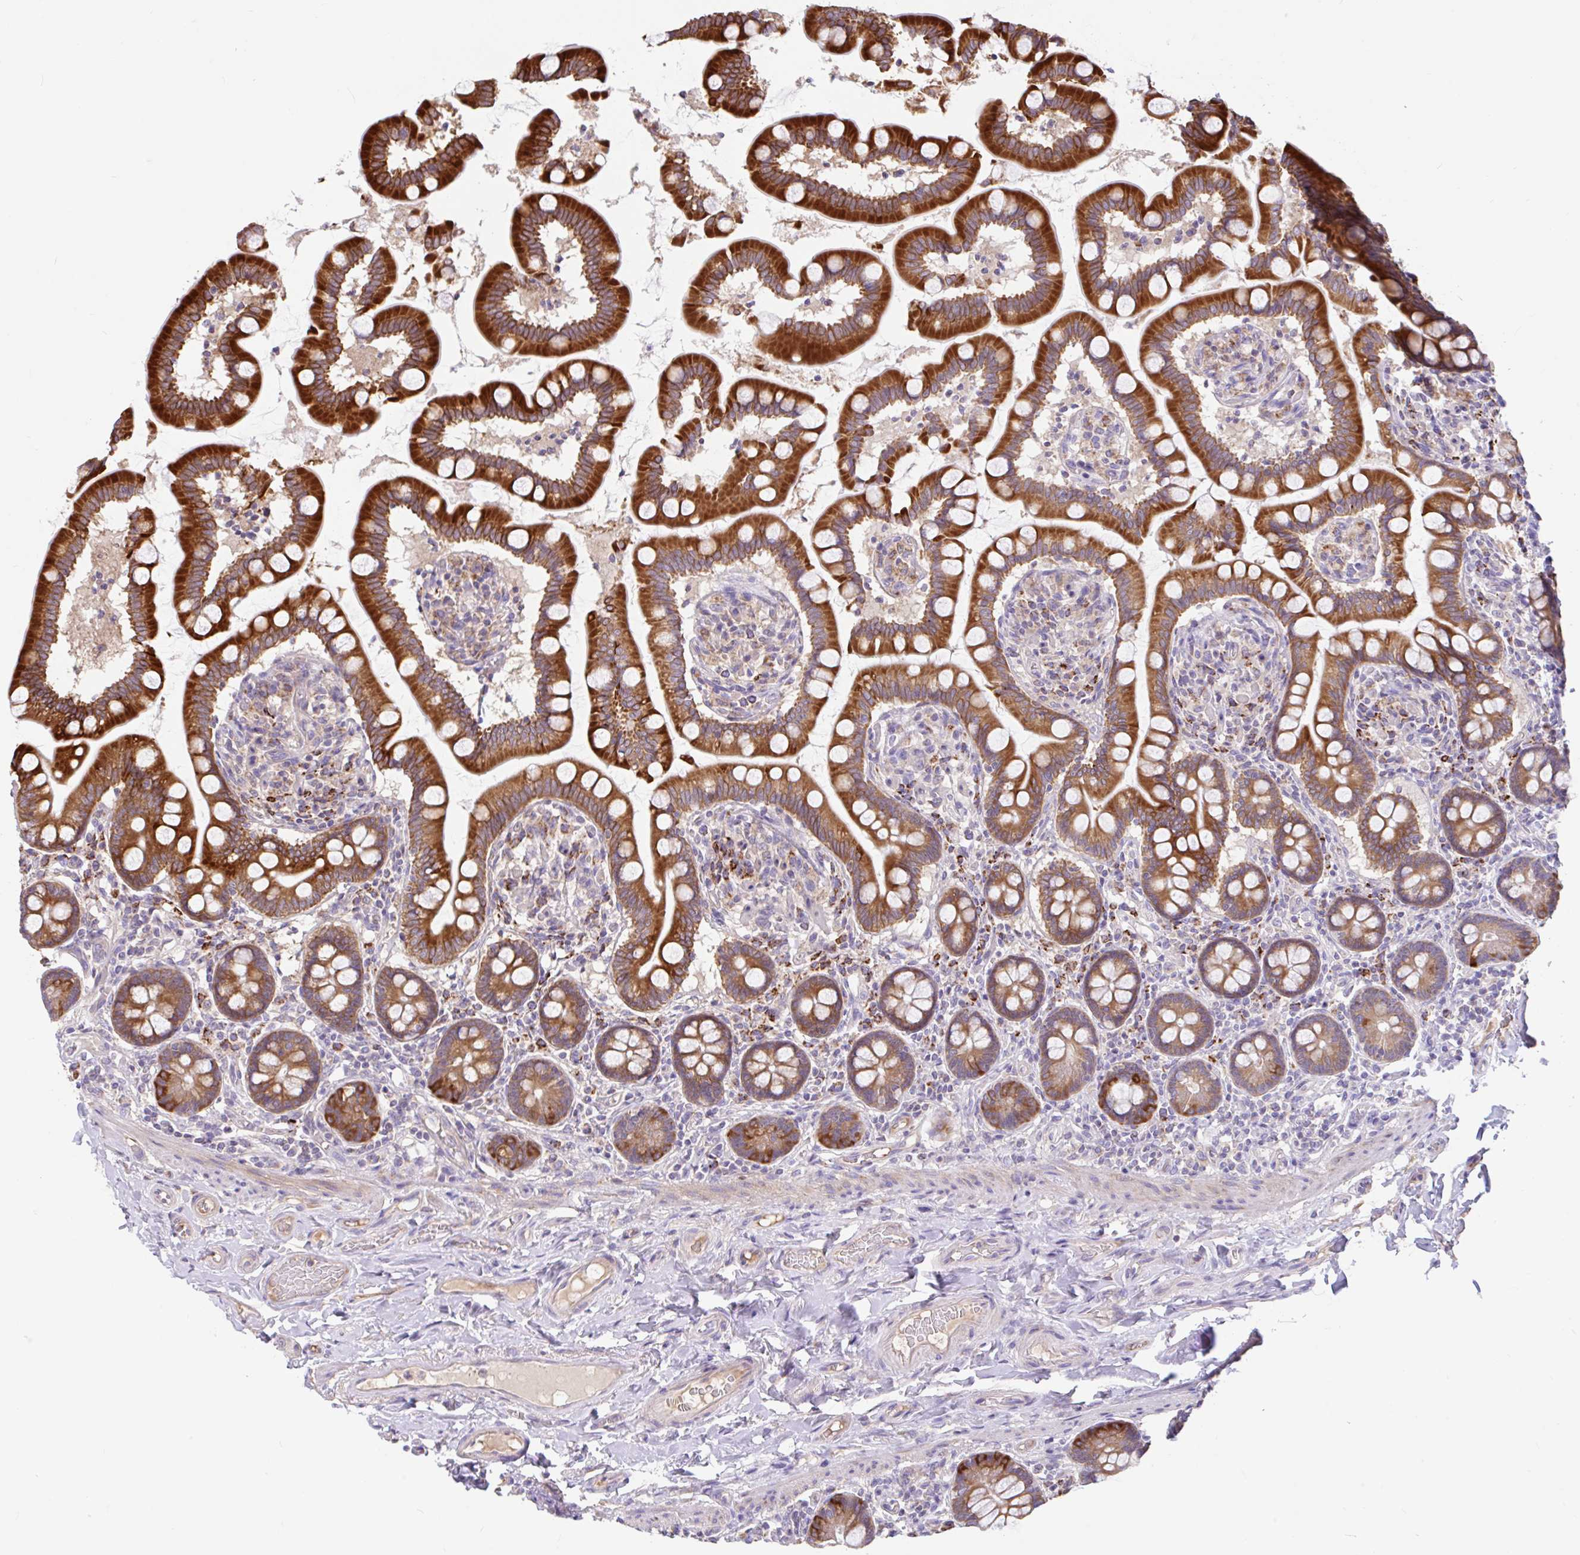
{"staining": {"intensity": "strong", "quantity": ">75%", "location": "cytoplasmic/membranous"}, "tissue": "small intestine", "cell_type": "Glandular cells", "image_type": "normal", "snomed": [{"axis": "morphology", "description": "Normal tissue, NOS"}, {"axis": "topography", "description": "Small intestine"}], "caption": "Protein analysis of benign small intestine displays strong cytoplasmic/membranous positivity in about >75% of glandular cells. (IHC, brightfield microscopy, high magnification).", "gene": "RALBP1", "patient": {"sex": "female", "age": 64}}